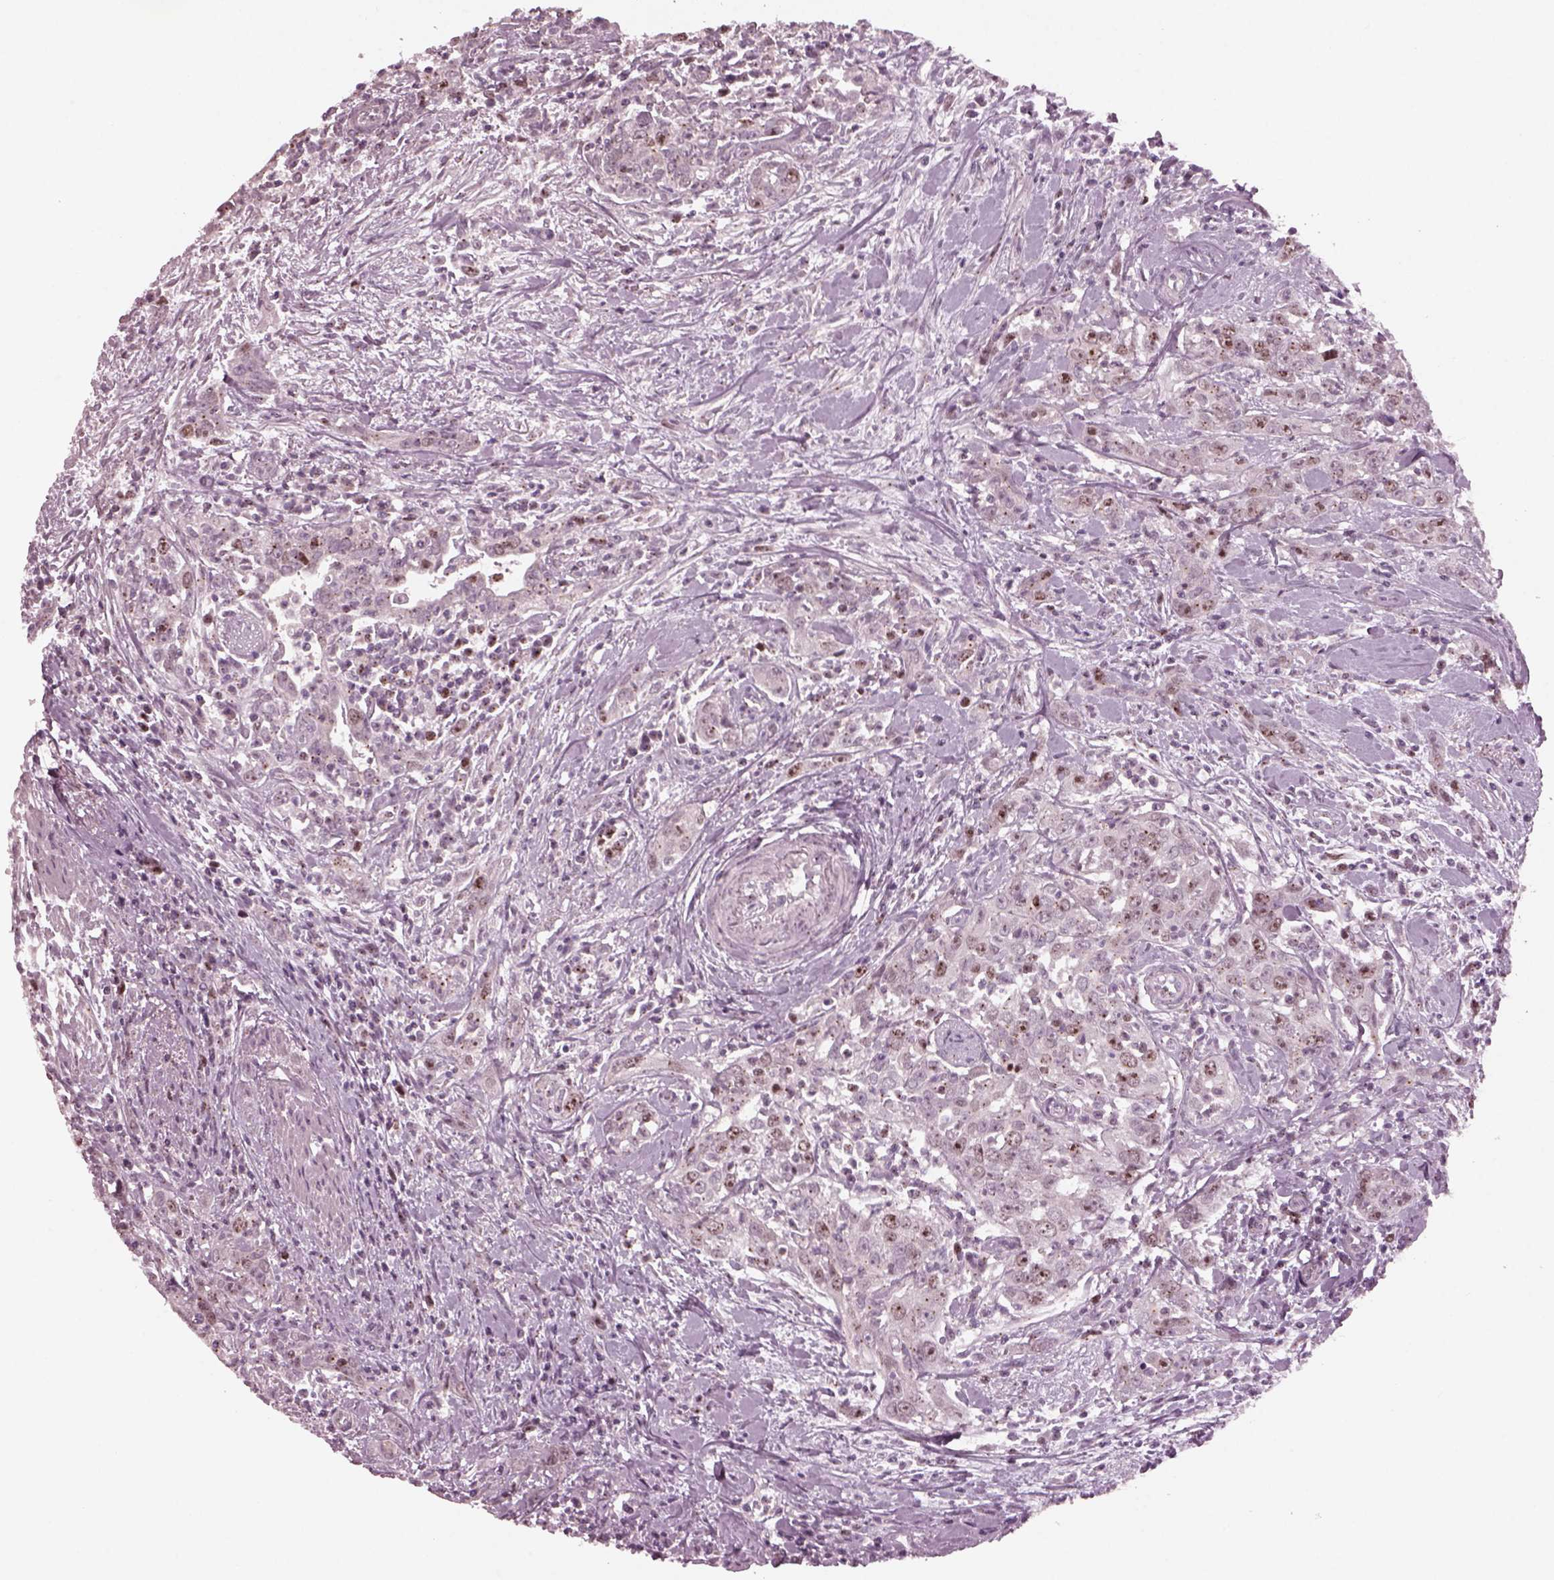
{"staining": {"intensity": "weak", "quantity": "<25%", "location": "cytoplasmic/membranous"}, "tissue": "urothelial cancer", "cell_type": "Tumor cells", "image_type": "cancer", "snomed": [{"axis": "morphology", "description": "Urothelial carcinoma, High grade"}, {"axis": "topography", "description": "Urinary bladder"}], "caption": "High-grade urothelial carcinoma stained for a protein using immunohistochemistry (IHC) exhibits no positivity tumor cells.", "gene": "SAXO1", "patient": {"sex": "male", "age": 83}}